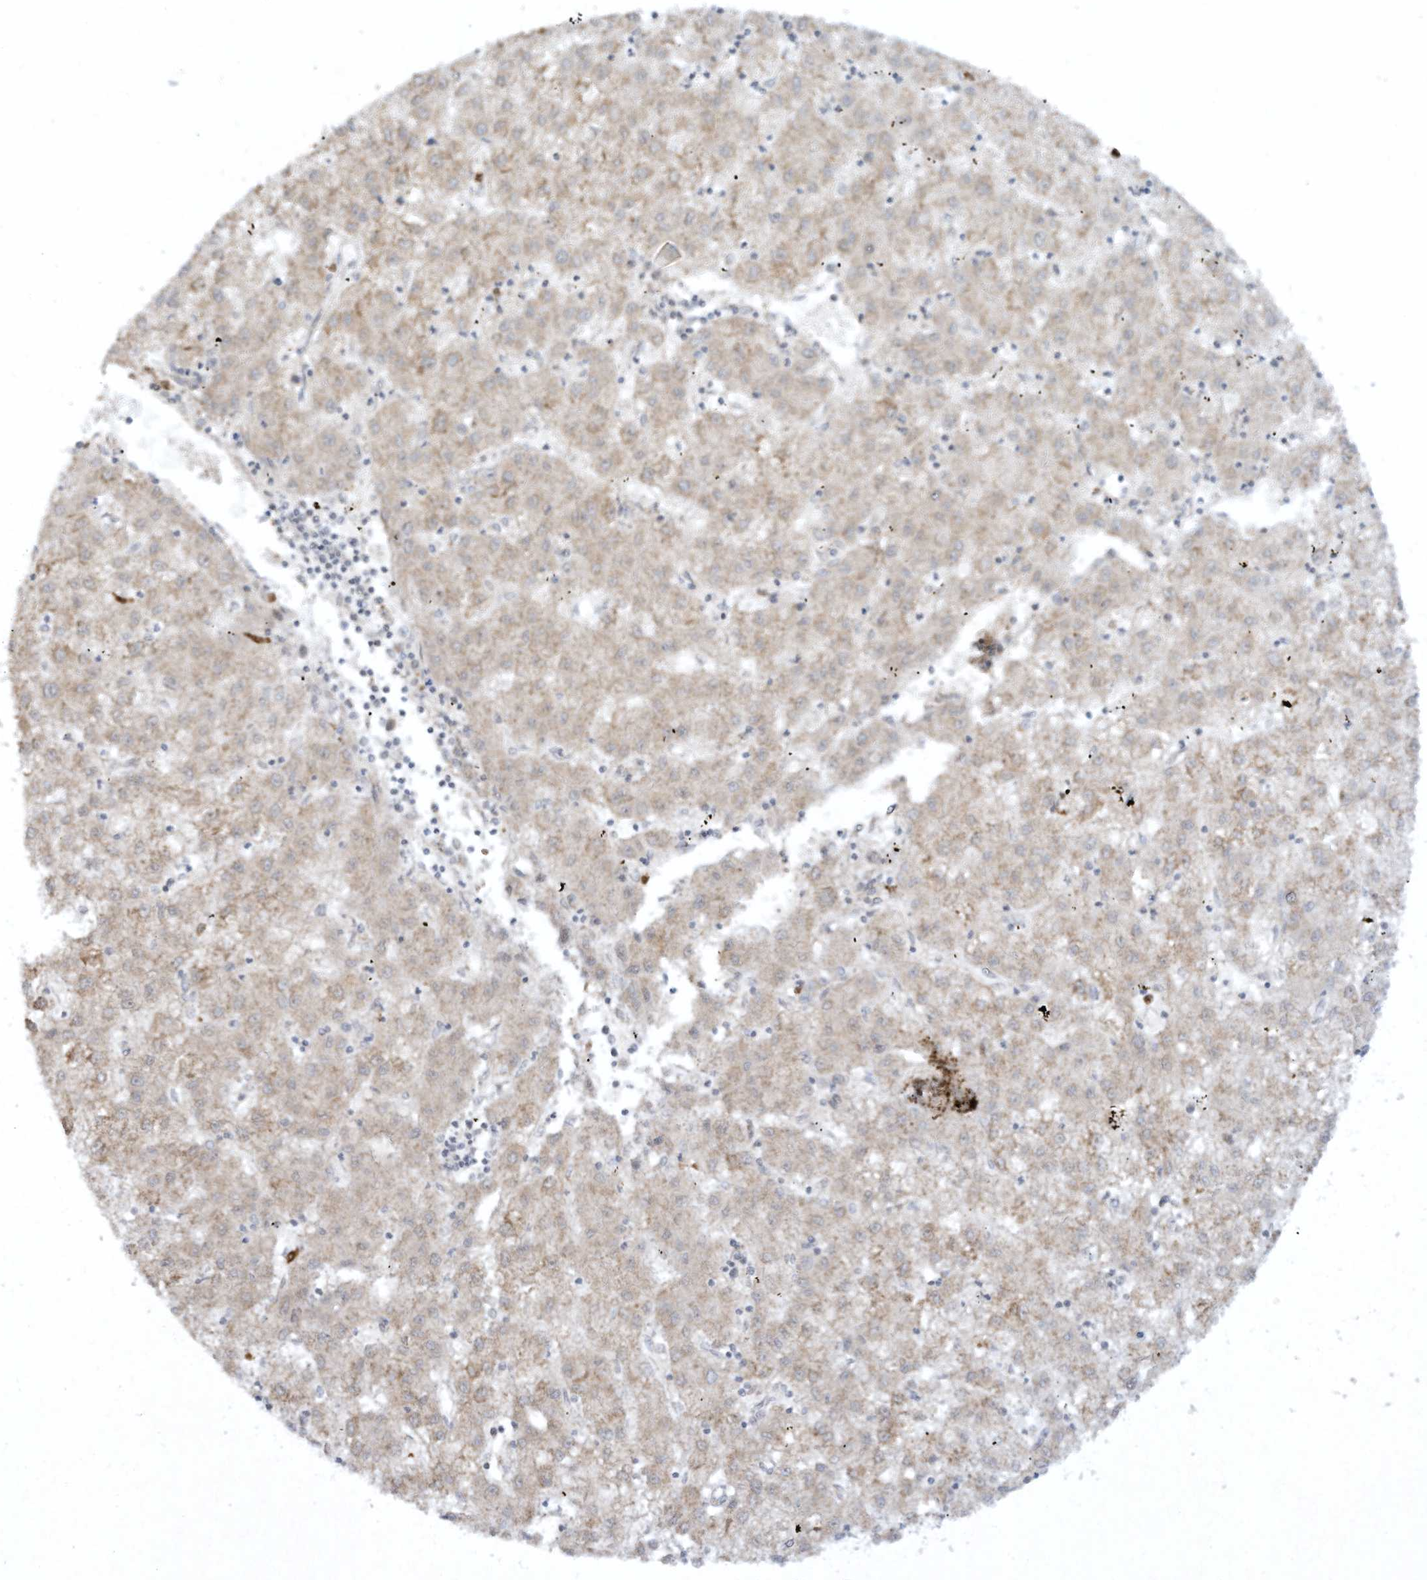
{"staining": {"intensity": "weak", "quantity": ">75%", "location": "cytoplasmic/membranous"}, "tissue": "liver cancer", "cell_type": "Tumor cells", "image_type": "cancer", "snomed": [{"axis": "morphology", "description": "Carcinoma, Hepatocellular, NOS"}, {"axis": "topography", "description": "Liver"}], "caption": "Immunohistochemical staining of human liver cancer (hepatocellular carcinoma) reveals low levels of weak cytoplasmic/membranous protein positivity in about >75% of tumor cells. Using DAB (3,3'-diaminobenzidine) (brown) and hematoxylin (blue) stains, captured at high magnification using brightfield microscopy.", "gene": "CHRNA4", "patient": {"sex": "male", "age": 72}}